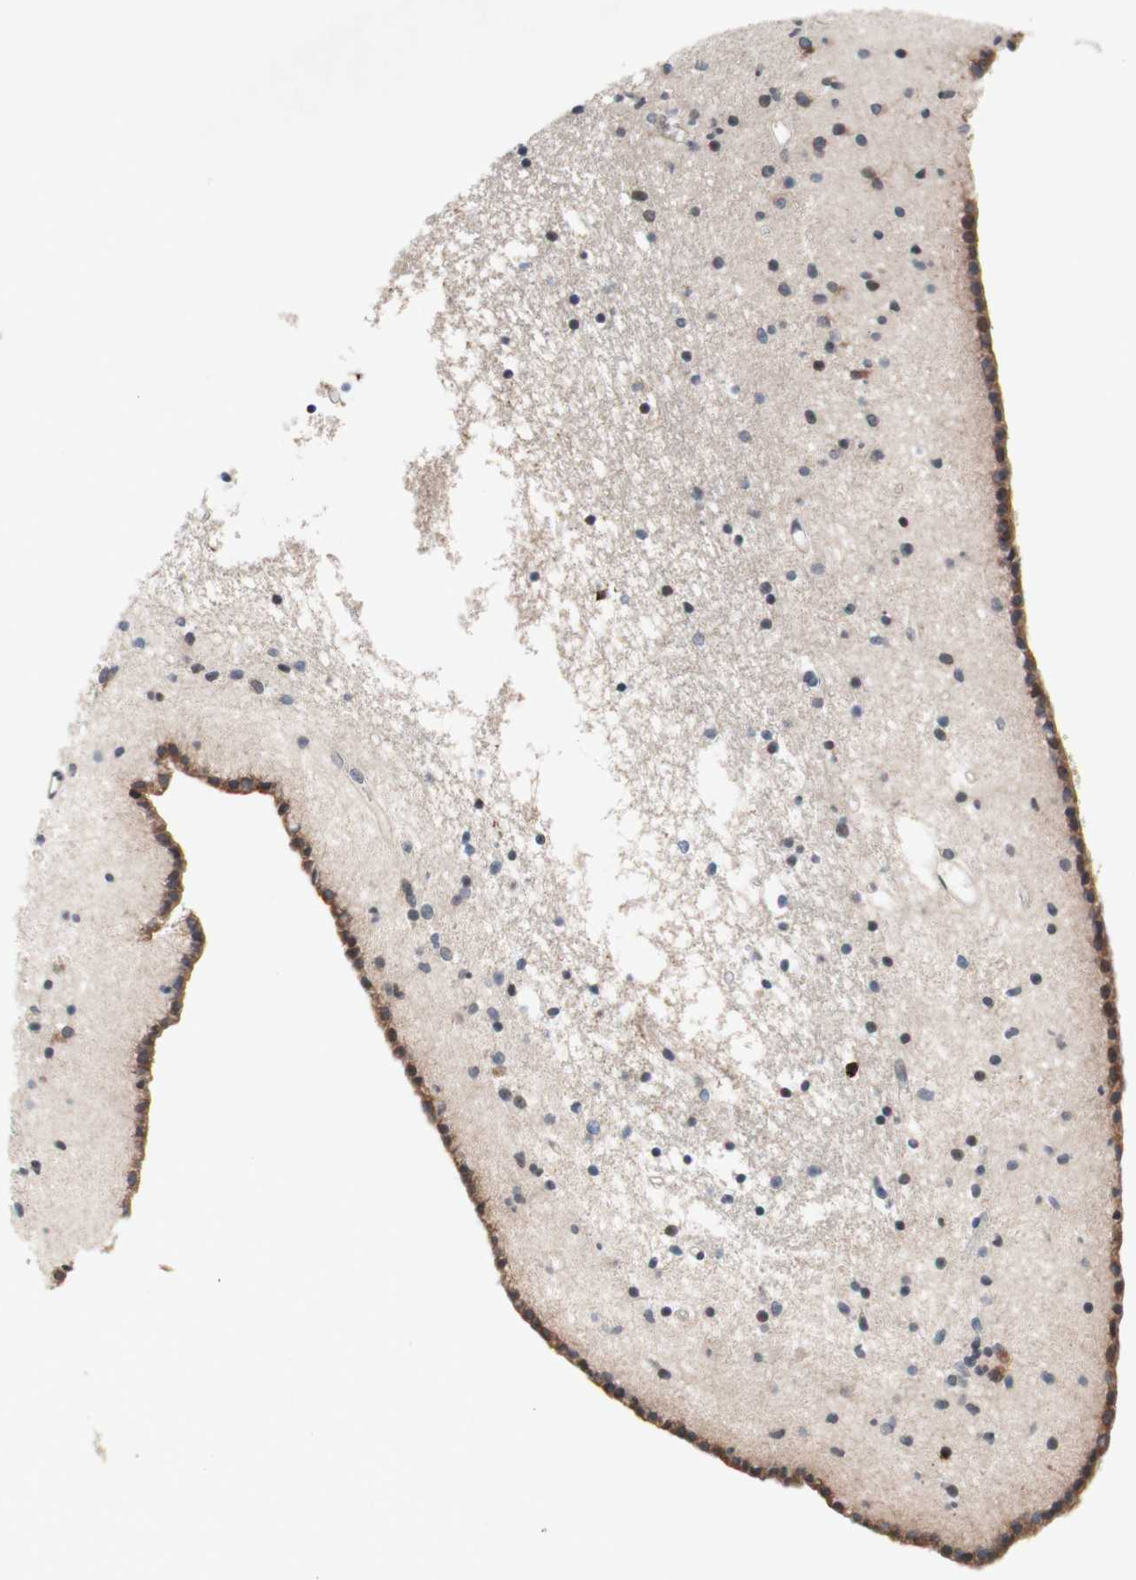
{"staining": {"intensity": "weak", "quantity": "<25%", "location": "cytoplasmic/membranous"}, "tissue": "caudate", "cell_type": "Glial cells", "image_type": "normal", "snomed": [{"axis": "morphology", "description": "Normal tissue, NOS"}, {"axis": "topography", "description": "Lateral ventricle wall"}], "caption": "This histopathology image is of benign caudate stained with IHC to label a protein in brown with the nuclei are counter-stained blue. There is no expression in glial cells. (DAB (3,3'-diaminobenzidine) immunohistochemistry with hematoxylin counter stain).", "gene": "CD55", "patient": {"sex": "male", "age": 45}}